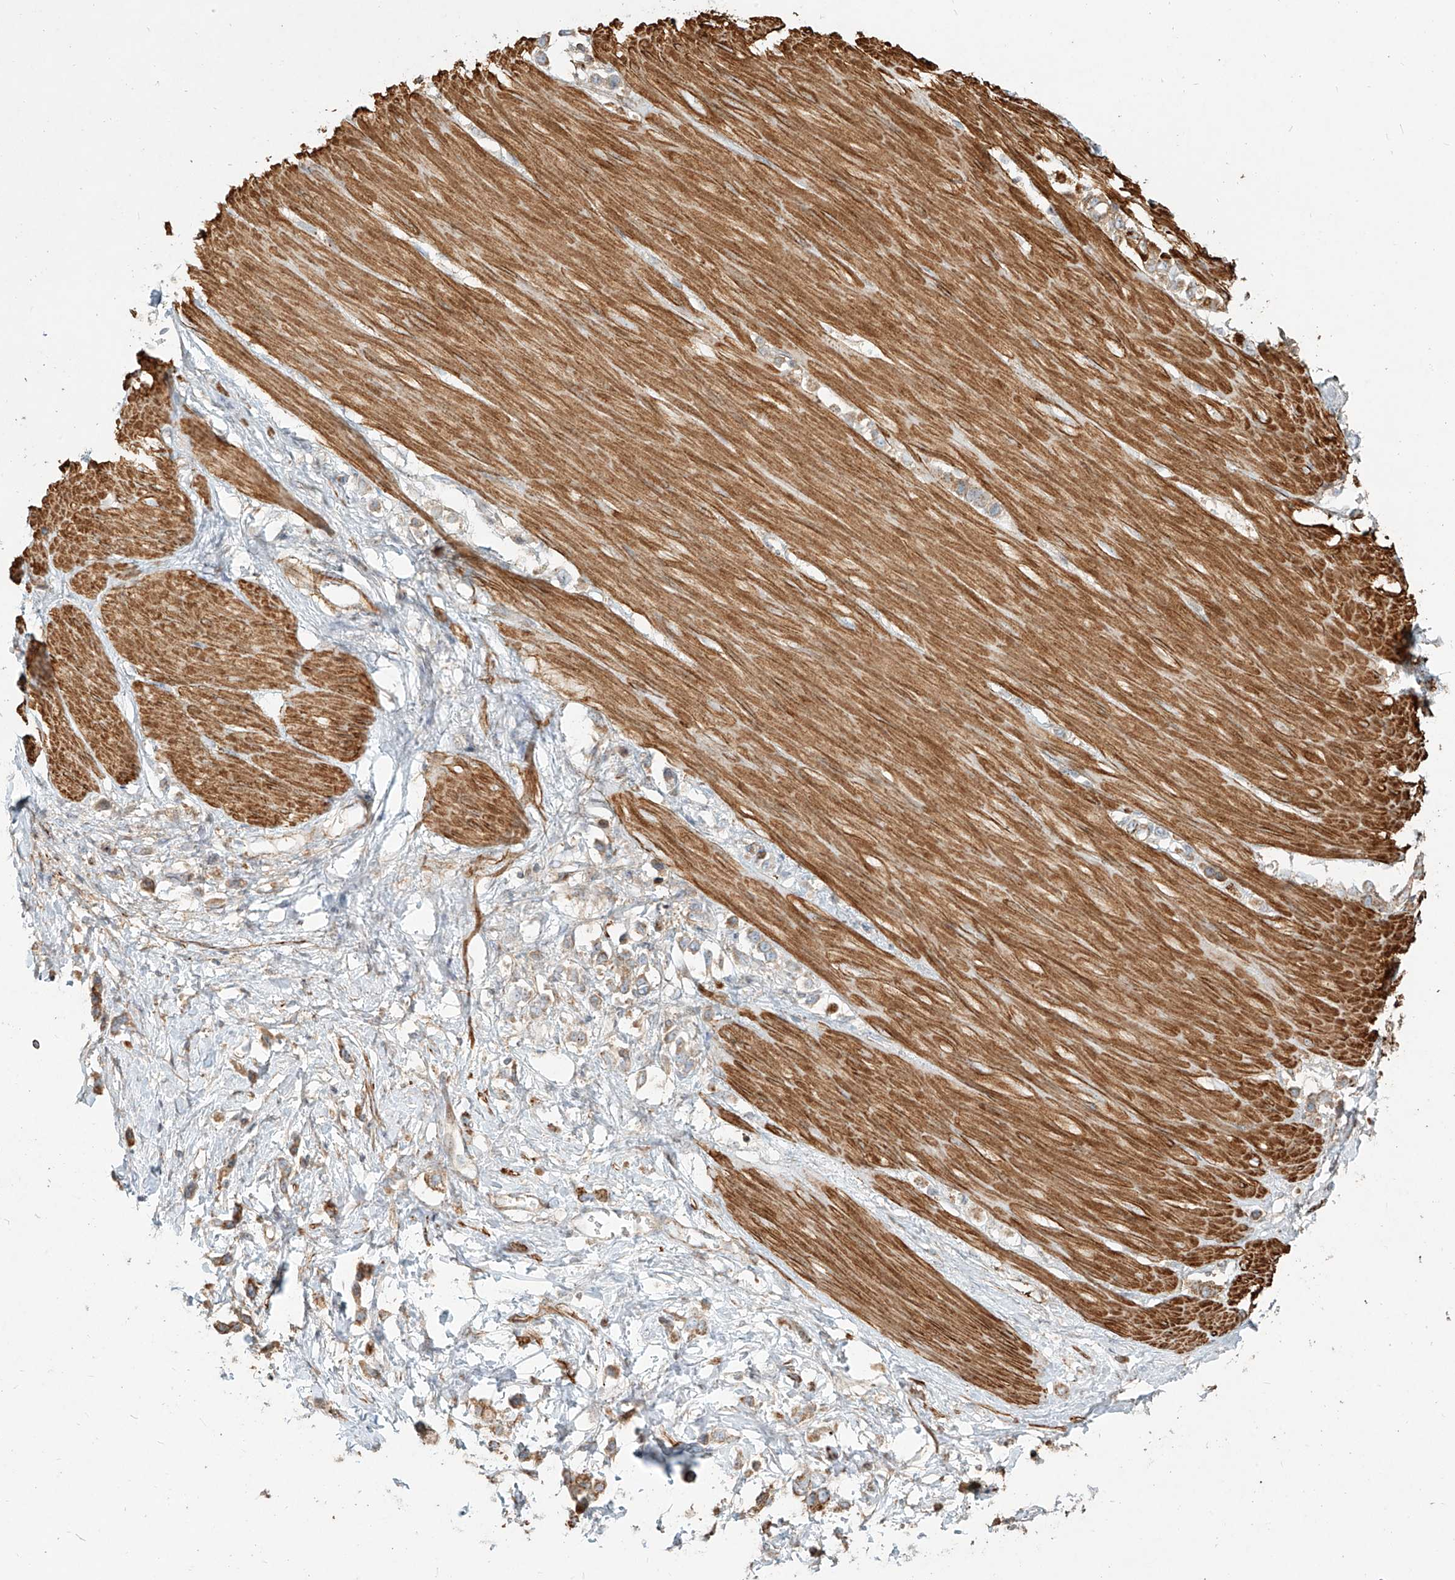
{"staining": {"intensity": "moderate", "quantity": "<25%", "location": "cytoplasmic/membranous"}, "tissue": "stomach cancer", "cell_type": "Tumor cells", "image_type": "cancer", "snomed": [{"axis": "morphology", "description": "Adenocarcinoma, NOS"}, {"axis": "topography", "description": "Stomach"}], "caption": "Stomach cancer (adenocarcinoma) tissue demonstrates moderate cytoplasmic/membranous expression in approximately <25% of tumor cells Ihc stains the protein of interest in brown and the nuclei are stained blue.", "gene": "MTX2", "patient": {"sex": "female", "age": 65}}